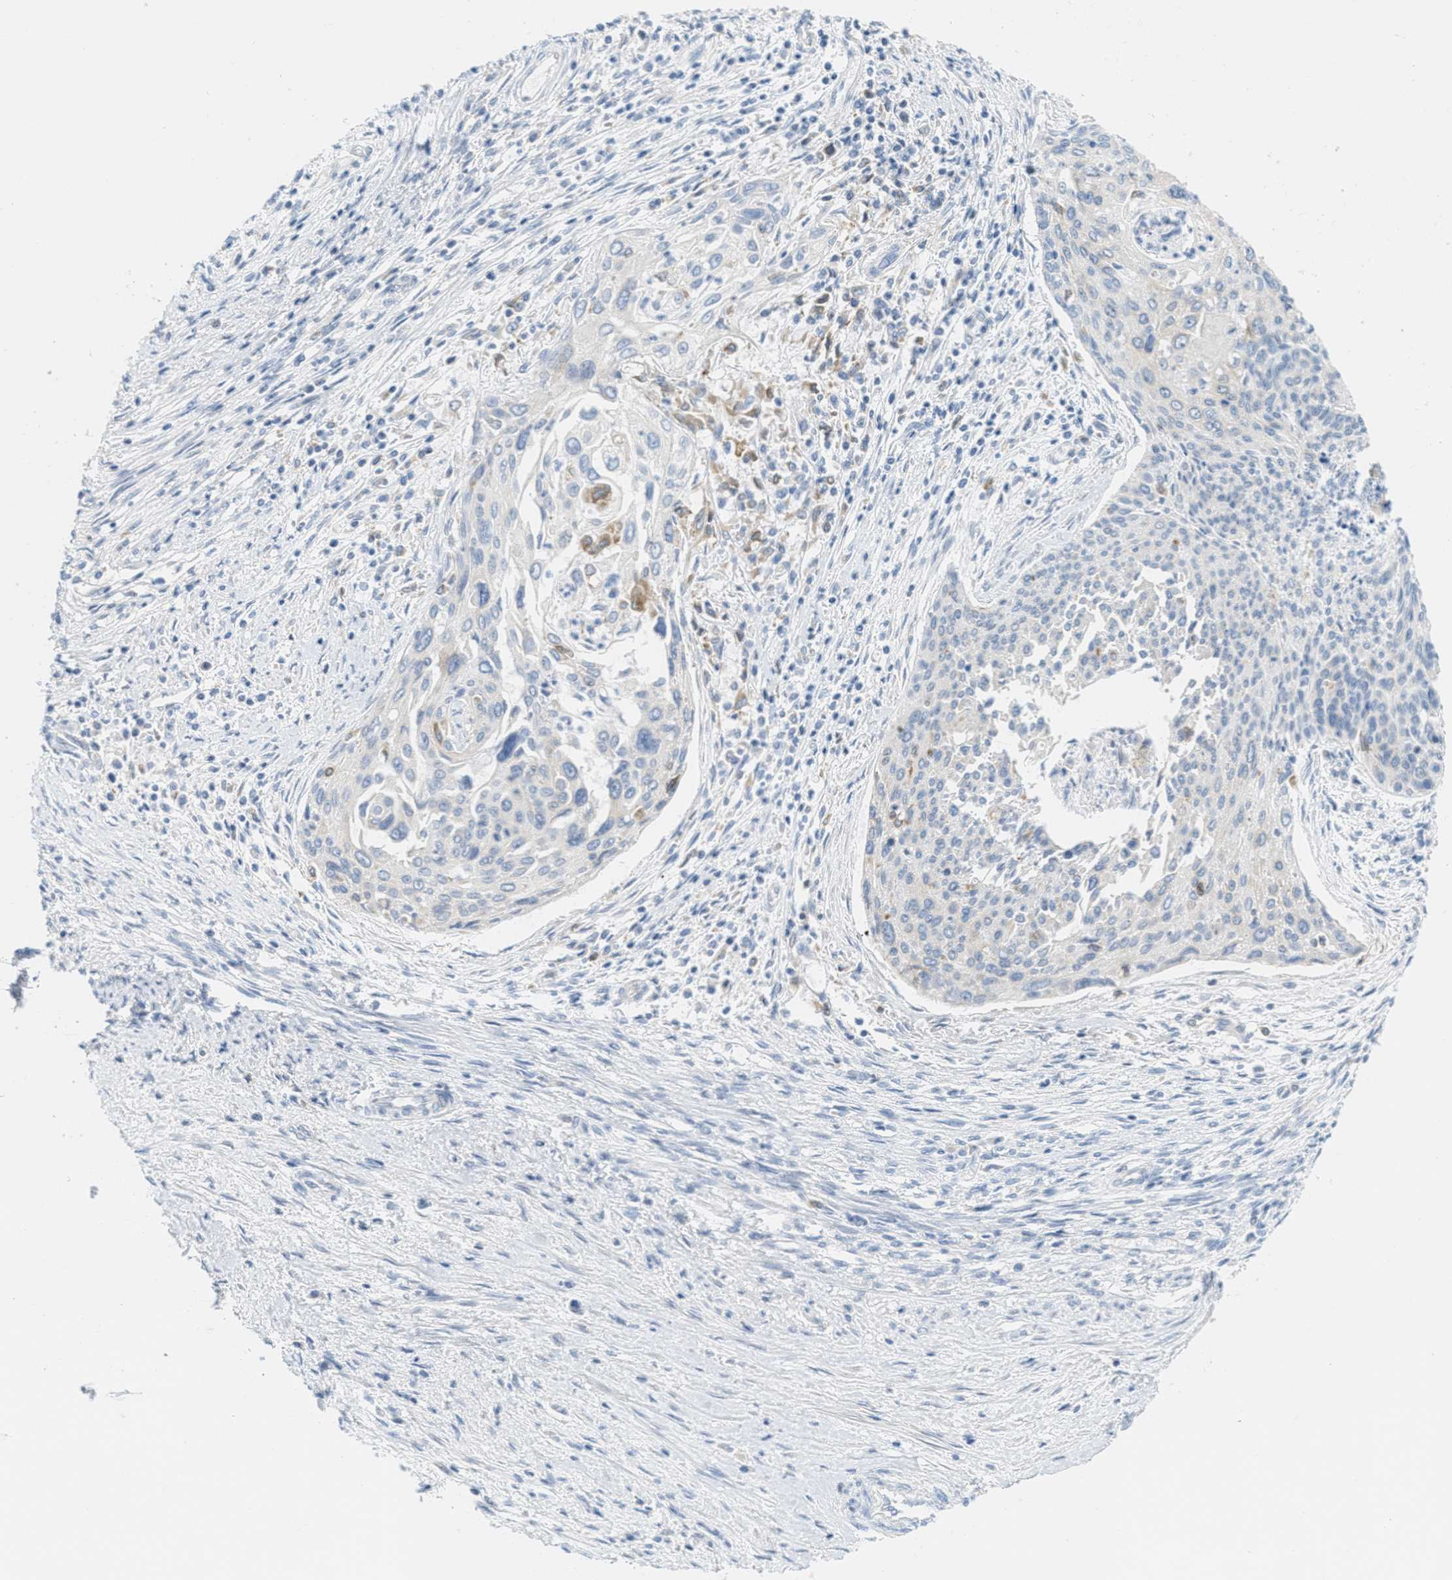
{"staining": {"intensity": "negative", "quantity": "none", "location": "none"}, "tissue": "cervical cancer", "cell_type": "Tumor cells", "image_type": "cancer", "snomed": [{"axis": "morphology", "description": "Squamous cell carcinoma, NOS"}, {"axis": "topography", "description": "Cervix"}], "caption": "DAB immunohistochemical staining of human cervical cancer shows no significant positivity in tumor cells. (Brightfield microscopy of DAB (3,3'-diaminobenzidine) immunohistochemistry at high magnification).", "gene": "TEX264", "patient": {"sex": "female", "age": 55}}